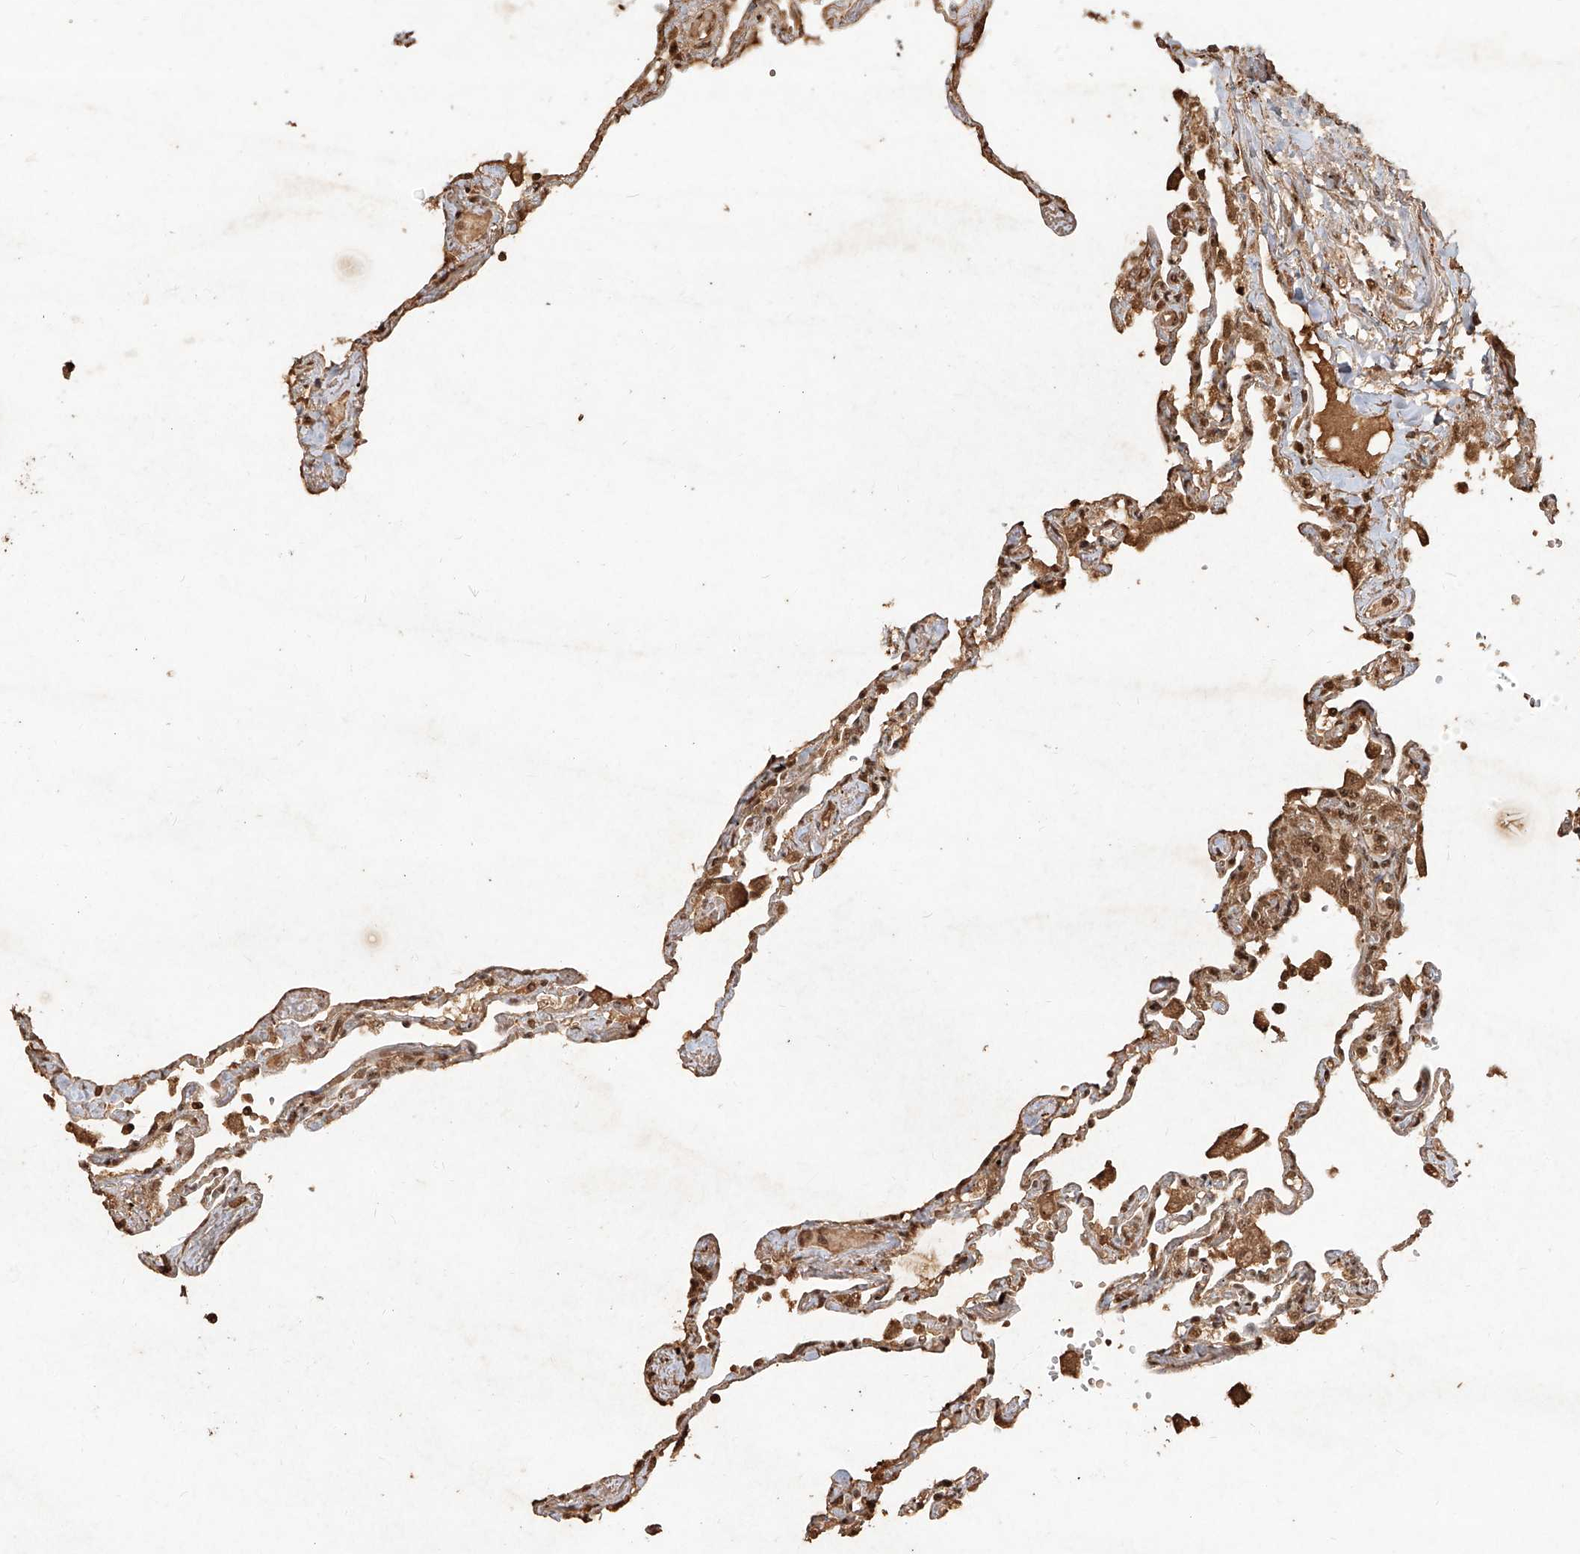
{"staining": {"intensity": "strong", "quantity": ">75%", "location": "nuclear"}, "tissue": "lung", "cell_type": "Alveolar cells", "image_type": "normal", "snomed": [{"axis": "morphology", "description": "Normal tissue, NOS"}, {"axis": "topography", "description": "Lung"}], "caption": "The photomicrograph displays immunohistochemical staining of unremarkable lung. There is strong nuclear positivity is present in about >75% of alveolar cells.", "gene": "UBE2K", "patient": {"sex": "female", "age": 67}}